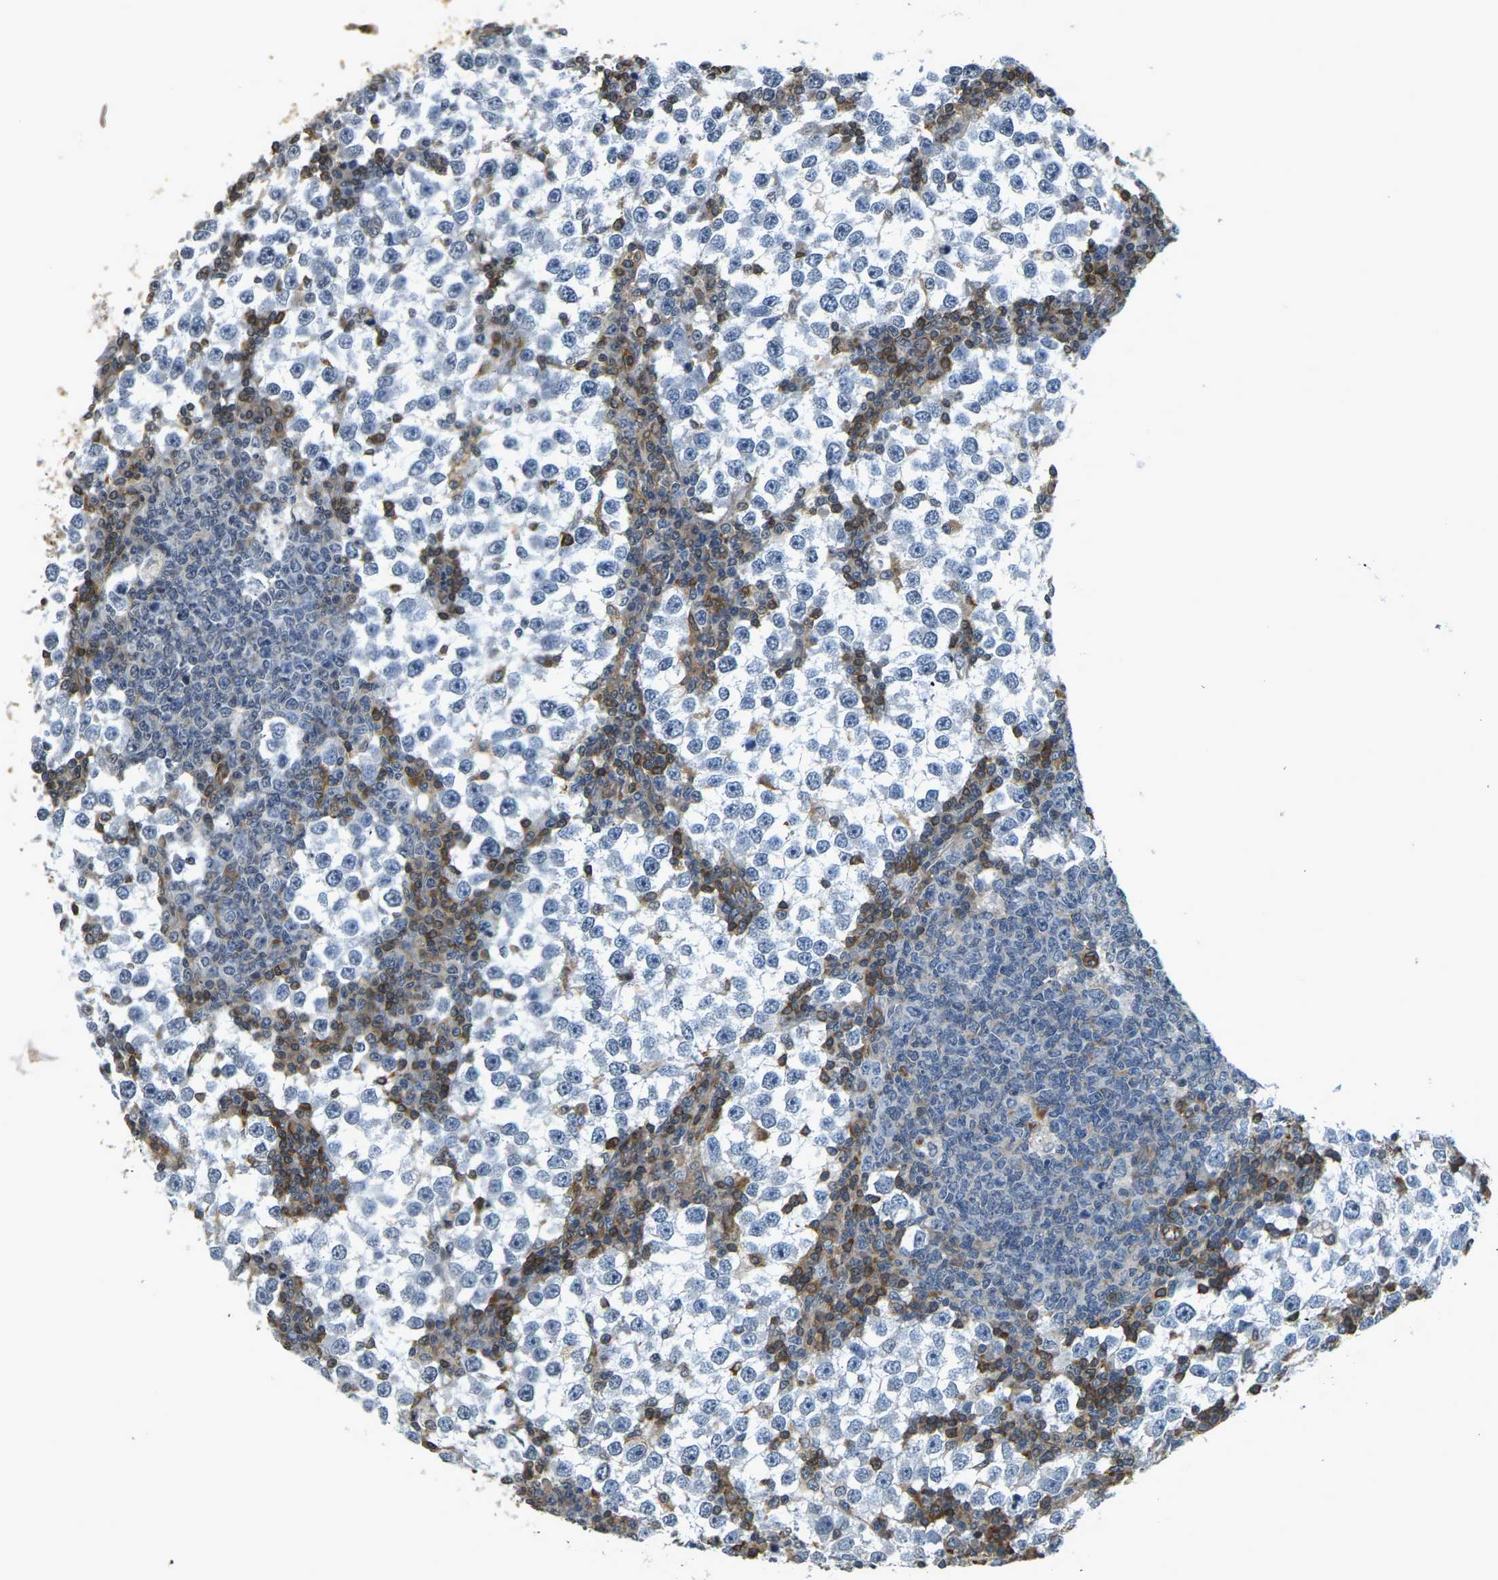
{"staining": {"intensity": "negative", "quantity": "none", "location": "none"}, "tissue": "testis cancer", "cell_type": "Tumor cells", "image_type": "cancer", "snomed": [{"axis": "morphology", "description": "Seminoma, NOS"}, {"axis": "topography", "description": "Testis"}], "caption": "Immunohistochemical staining of testis cancer displays no significant staining in tumor cells.", "gene": "CAST", "patient": {"sex": "male", "age": 65}}